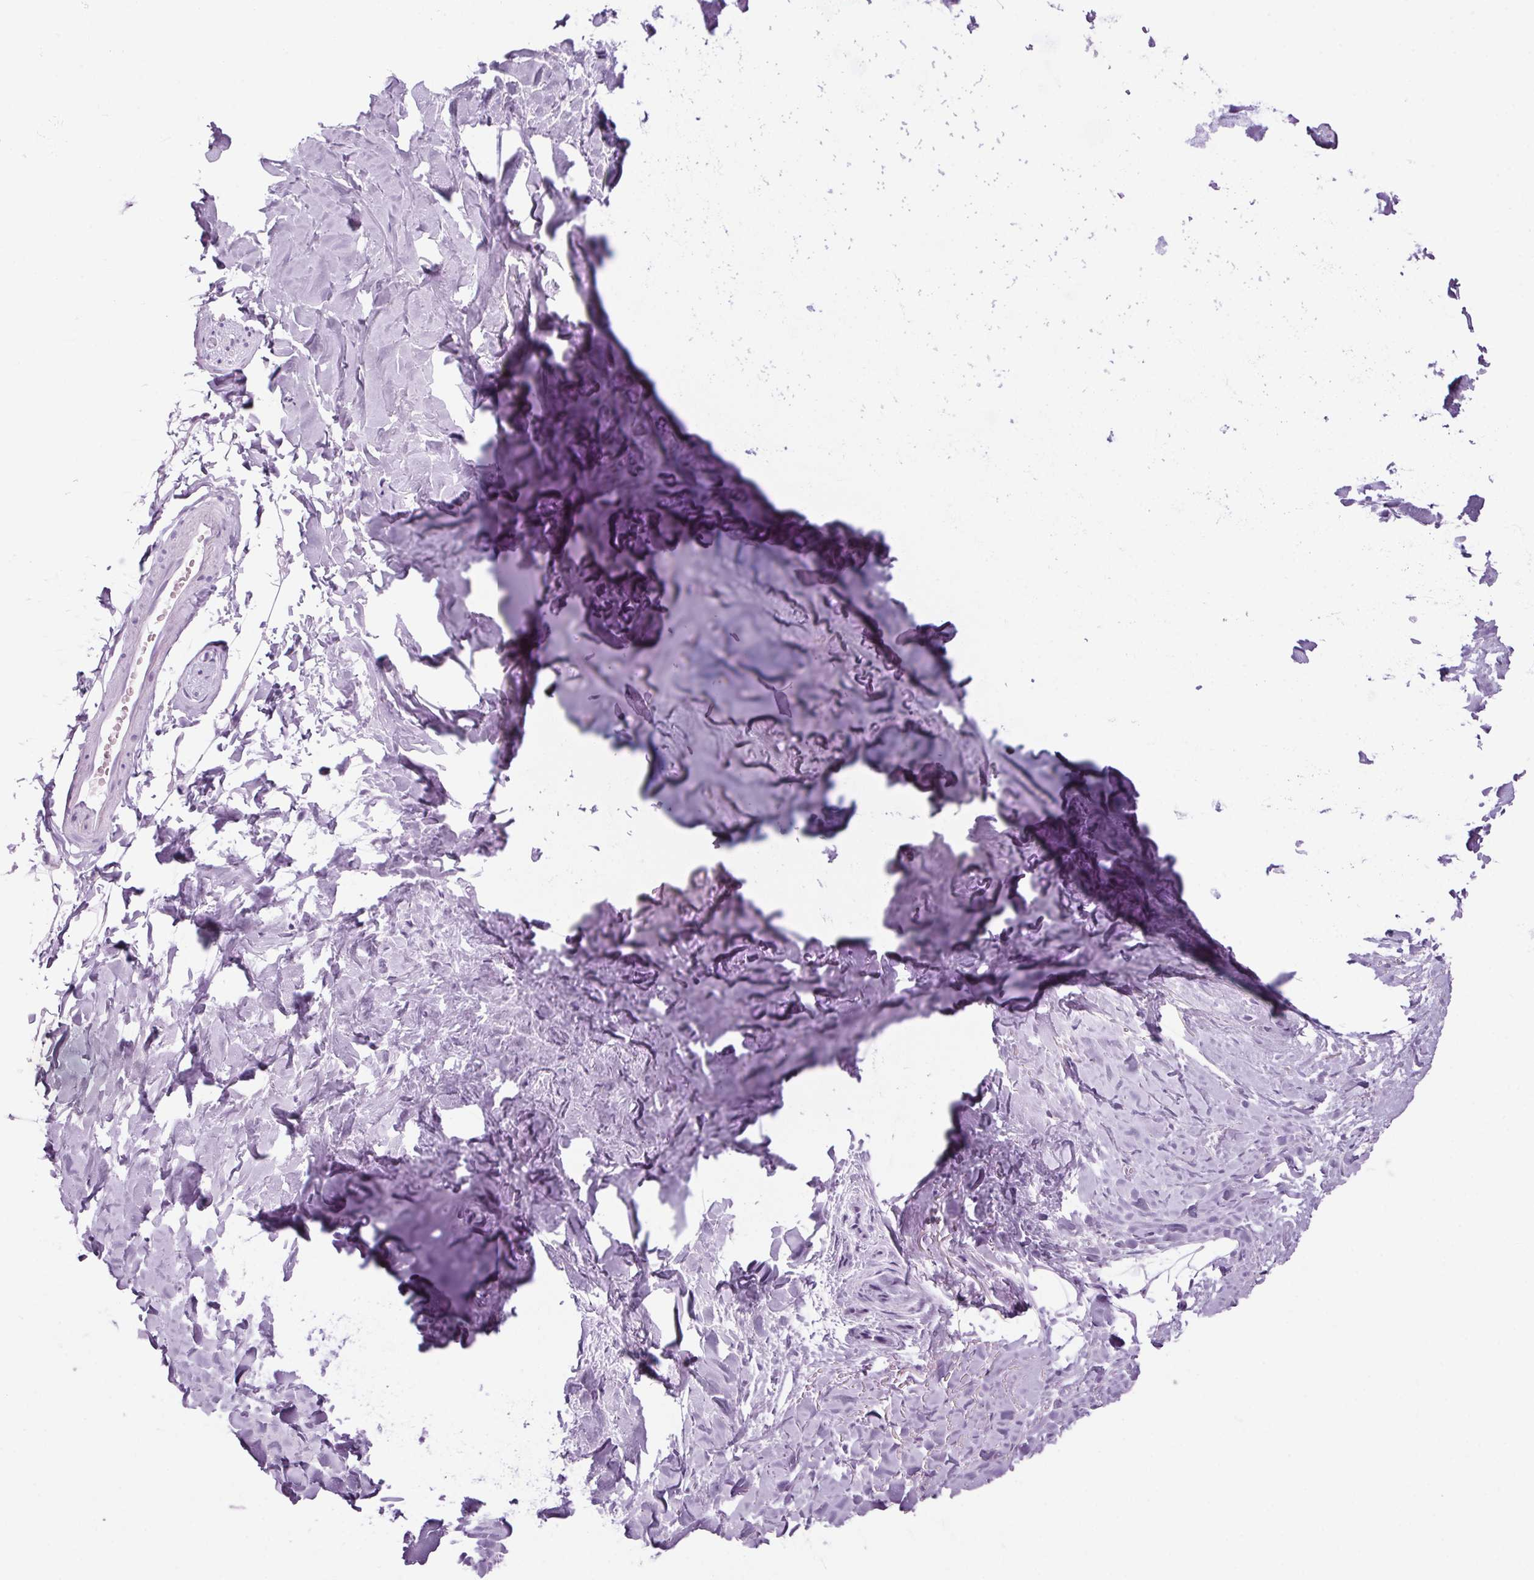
{"staining": {"intensity": "negative", "quantity": "none", "location": "none"}, "tissue": "adipose tissue", "cell_type": "Adipocytes", "image_type": "normal", "snomed": [{"axis": "morphology", "description": "Normal tissue, NOS"}, {"axis": "topography", "description": "Cartilage tissue"}, {"axis": "topography", "description": "Bronchus"}], "caption": "This is an IHC micrograph of unremarkable adipose tissue. There is no staining in adipocytes.", "gene": "PPP1R1A", "patient": {"sex": "female", "age": 79}}